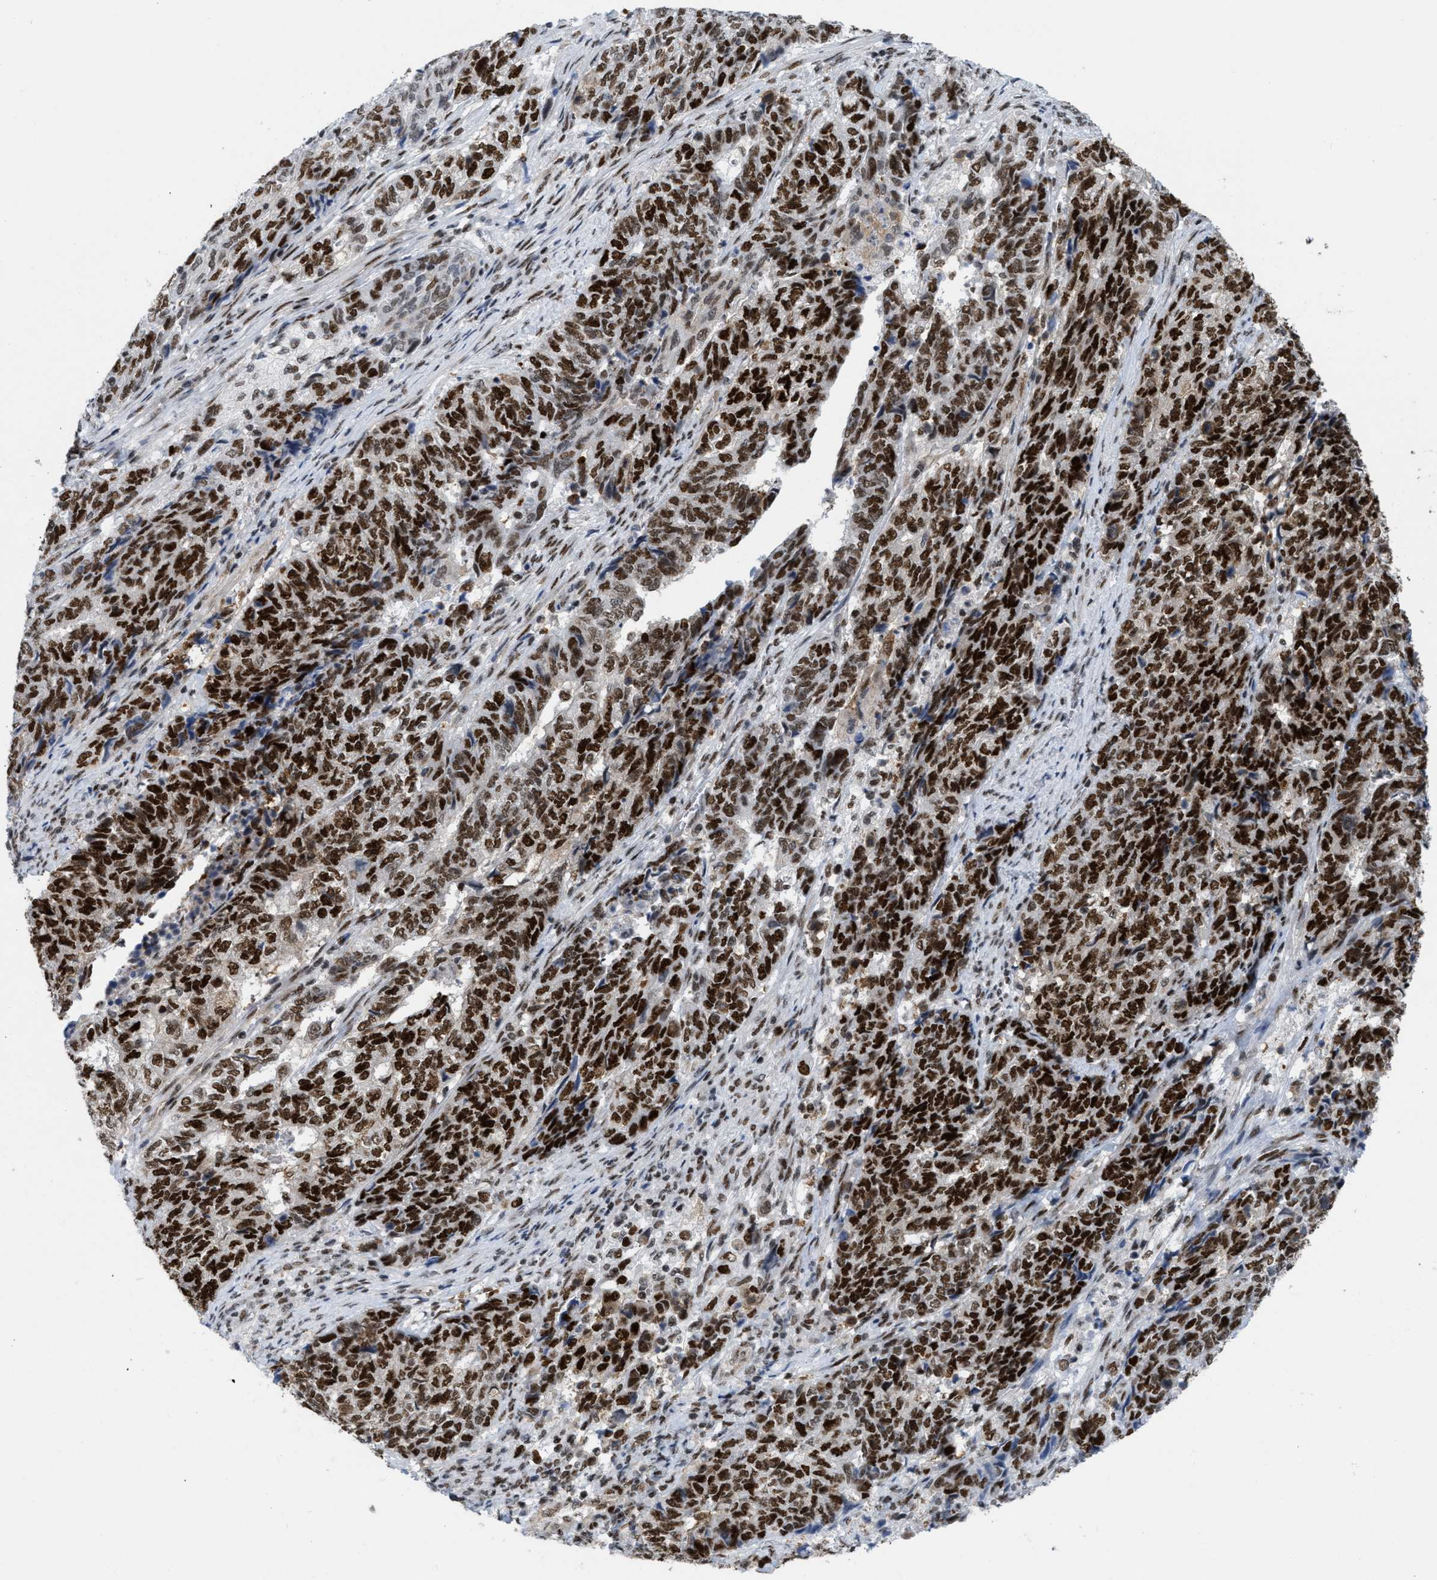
{"staining": {"intensity": "strong", "quantity": ">75%", "location": "nuclear"}, "tissue": "endometrial cancer", "cell_type": "Tumor cells", "image_type": "cancer", "snomed": [{"axis": "morphology", "description": "Adenocarcinoma, NOS"}, {"axis": "topography", "description": "Endometrium"}], "caption": "High-magnification brightfield microscopy of endometrial cancer (adenocarcinoma) stained with DAB (3,3'-diaminobenzidine) (brown) and counterstained with hematoxylin (blue). tumor cells exhibit strong nuclear positivity is identified in approximately>75% of cells.", "gene": "MIER1", "patient": {"sex": "female", "age": 80}}